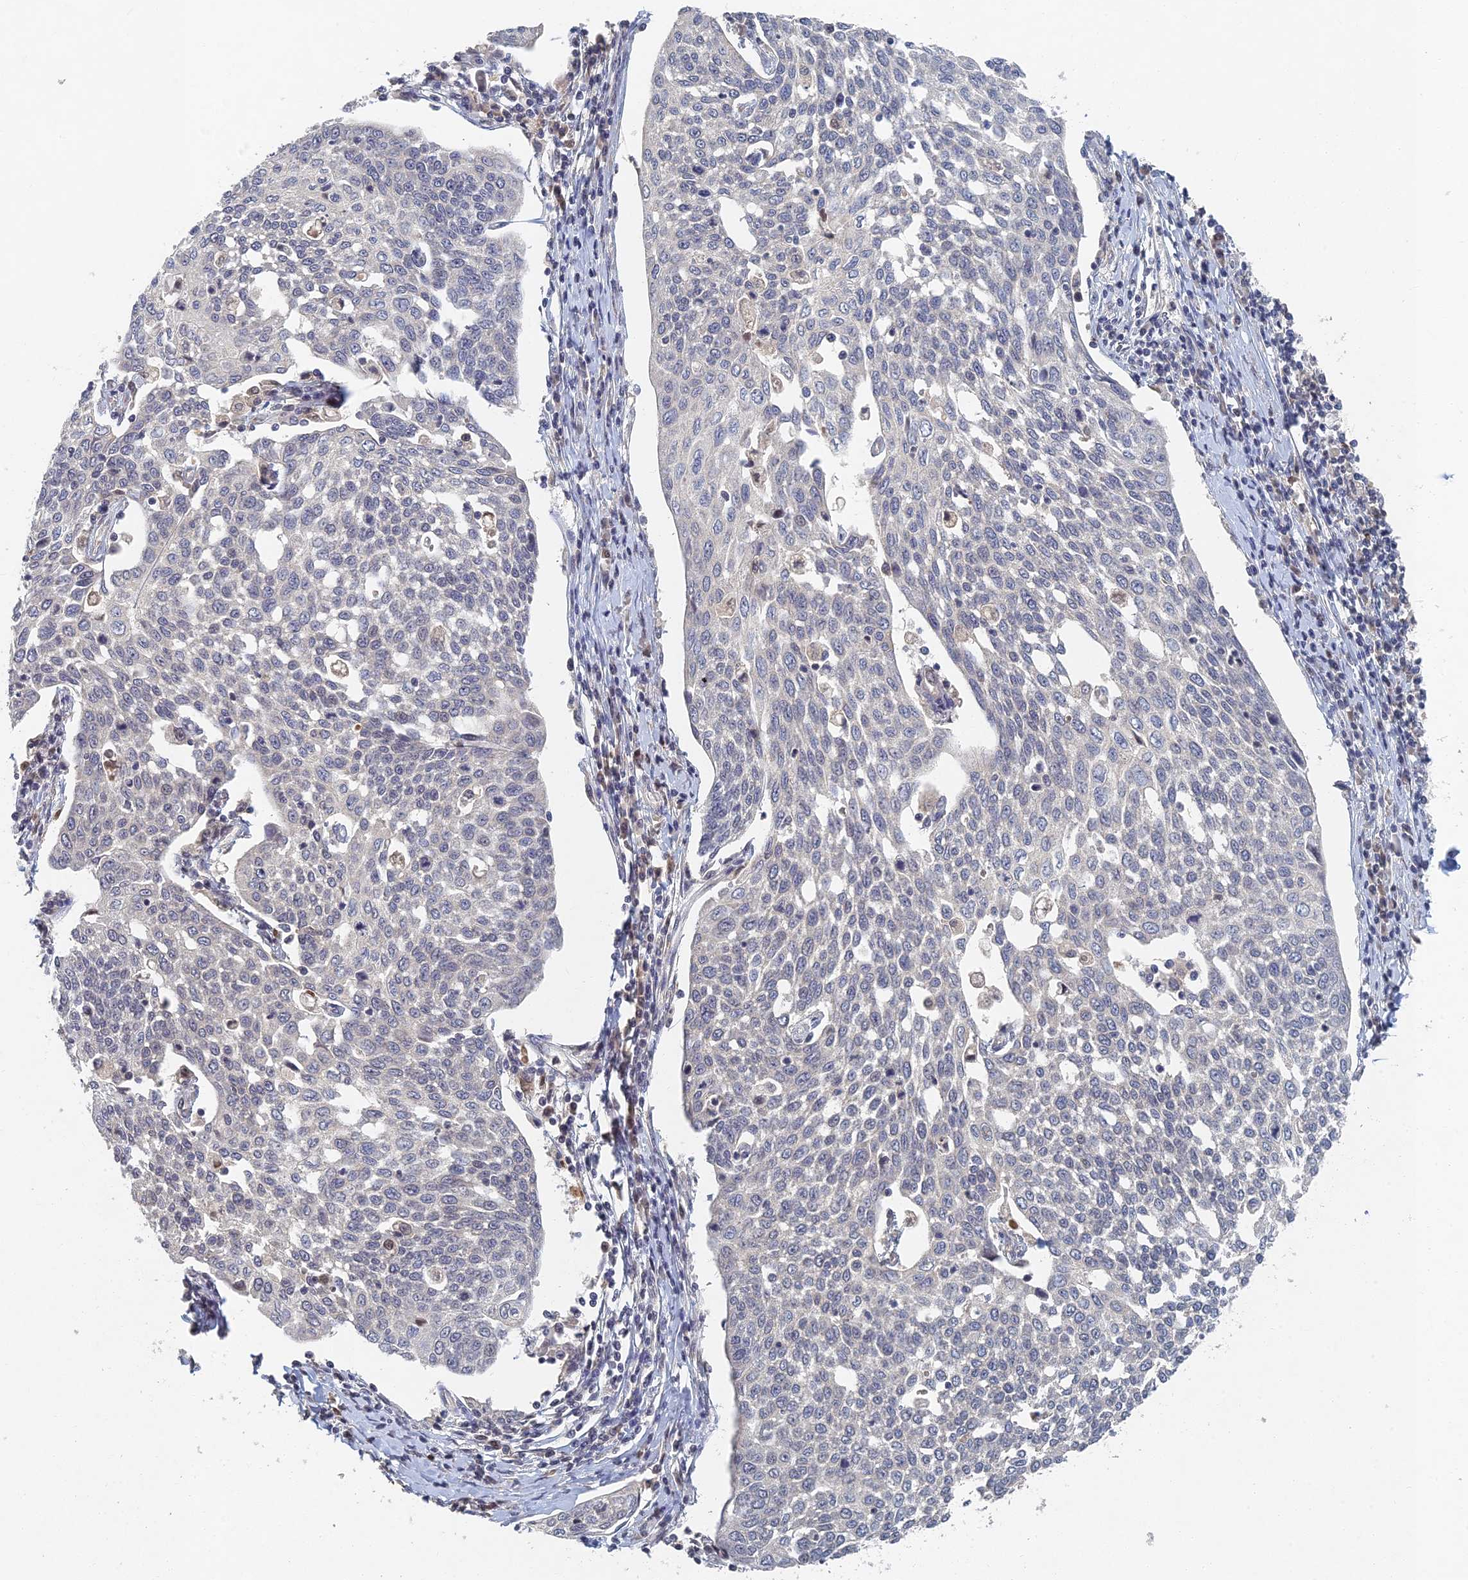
{"staining": {"intensity": "negative", "quantity": "none", "location": "none"}, "tissue": "cervical cancer", "cell_type": "Tumor cells", "image_type": "cancer", "snomed": [{"axis": "morphology", "description": "Squamous cell carcinoma, NOS"}, {"axis": "topography", "description": "Cervix"}], "caption": "This is an IHC photomicrograph of human cervical squamous cell carcinoma. There is no positivity in tumor cells.", "gene": "GNA15", "patient": {"sex": "female", "age": 34}}